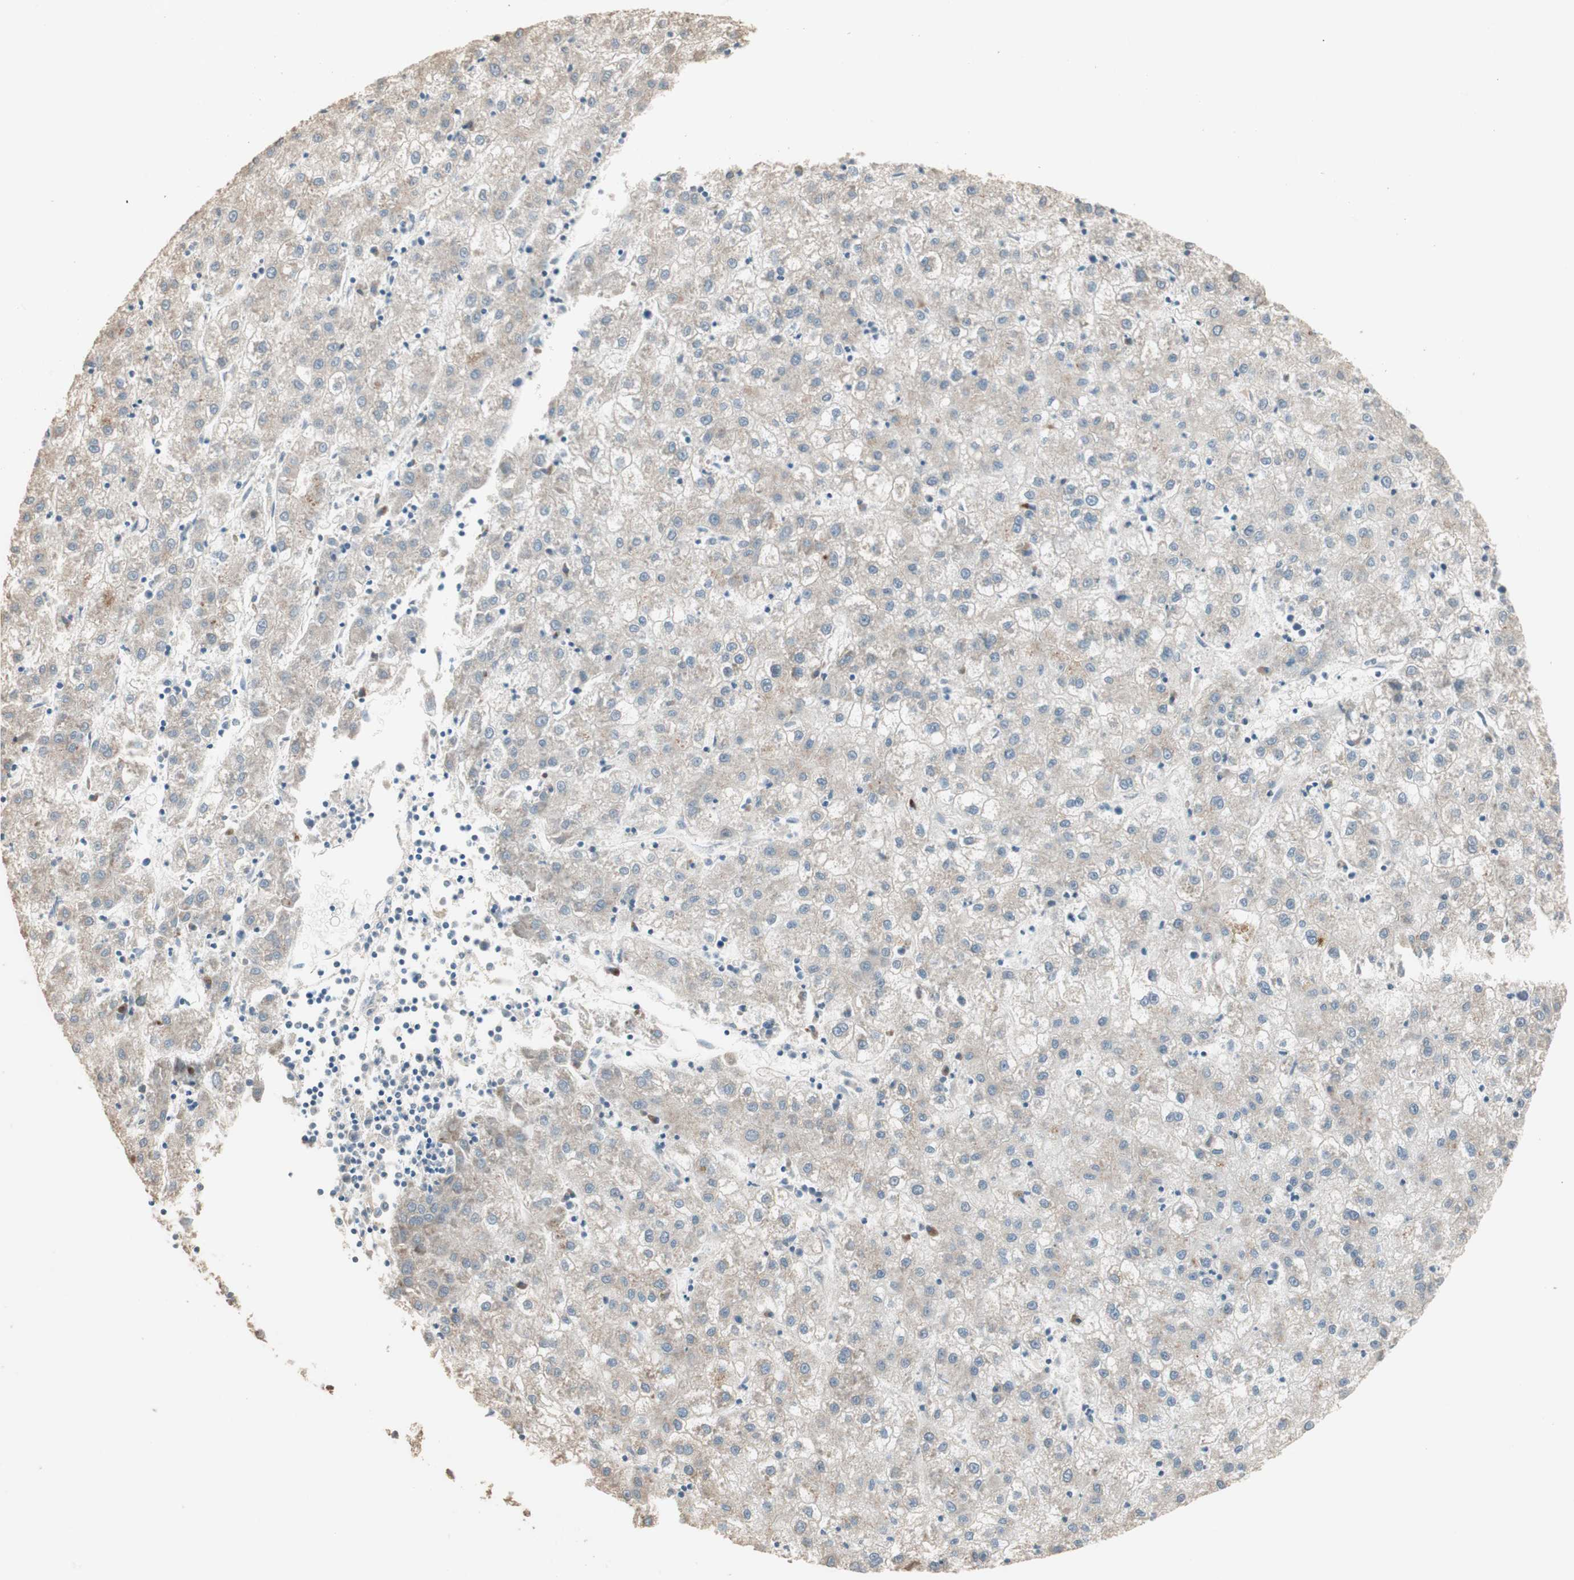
{"staining": {"intensity": "weak", "quantity": ">75%", "location": "cytoplasmic/membranous"}, "tissue": "liver cancer", "cell_type": "Tumor cells", "image_type": "cancer", "snomed": [{"axis": "morphology", "description": "Carcinoma, Hepatocellular, NOS"}, {"axis": "topography", "description": "Liver"}], "caption": "A high-resolution photomicrograph shows immunohistochemistry staining of liver cancer (hepatocellular carcinoma), which shows weak cytoplasmic/membranous expression in approximately >75% of tumor cells. (Stains: DAB in brown, nuclei in blue, Microscopy: brightfield microscopy at high magnification).", "gene": "RARRES1", "patient": {"sex": "male", "age": 72}}